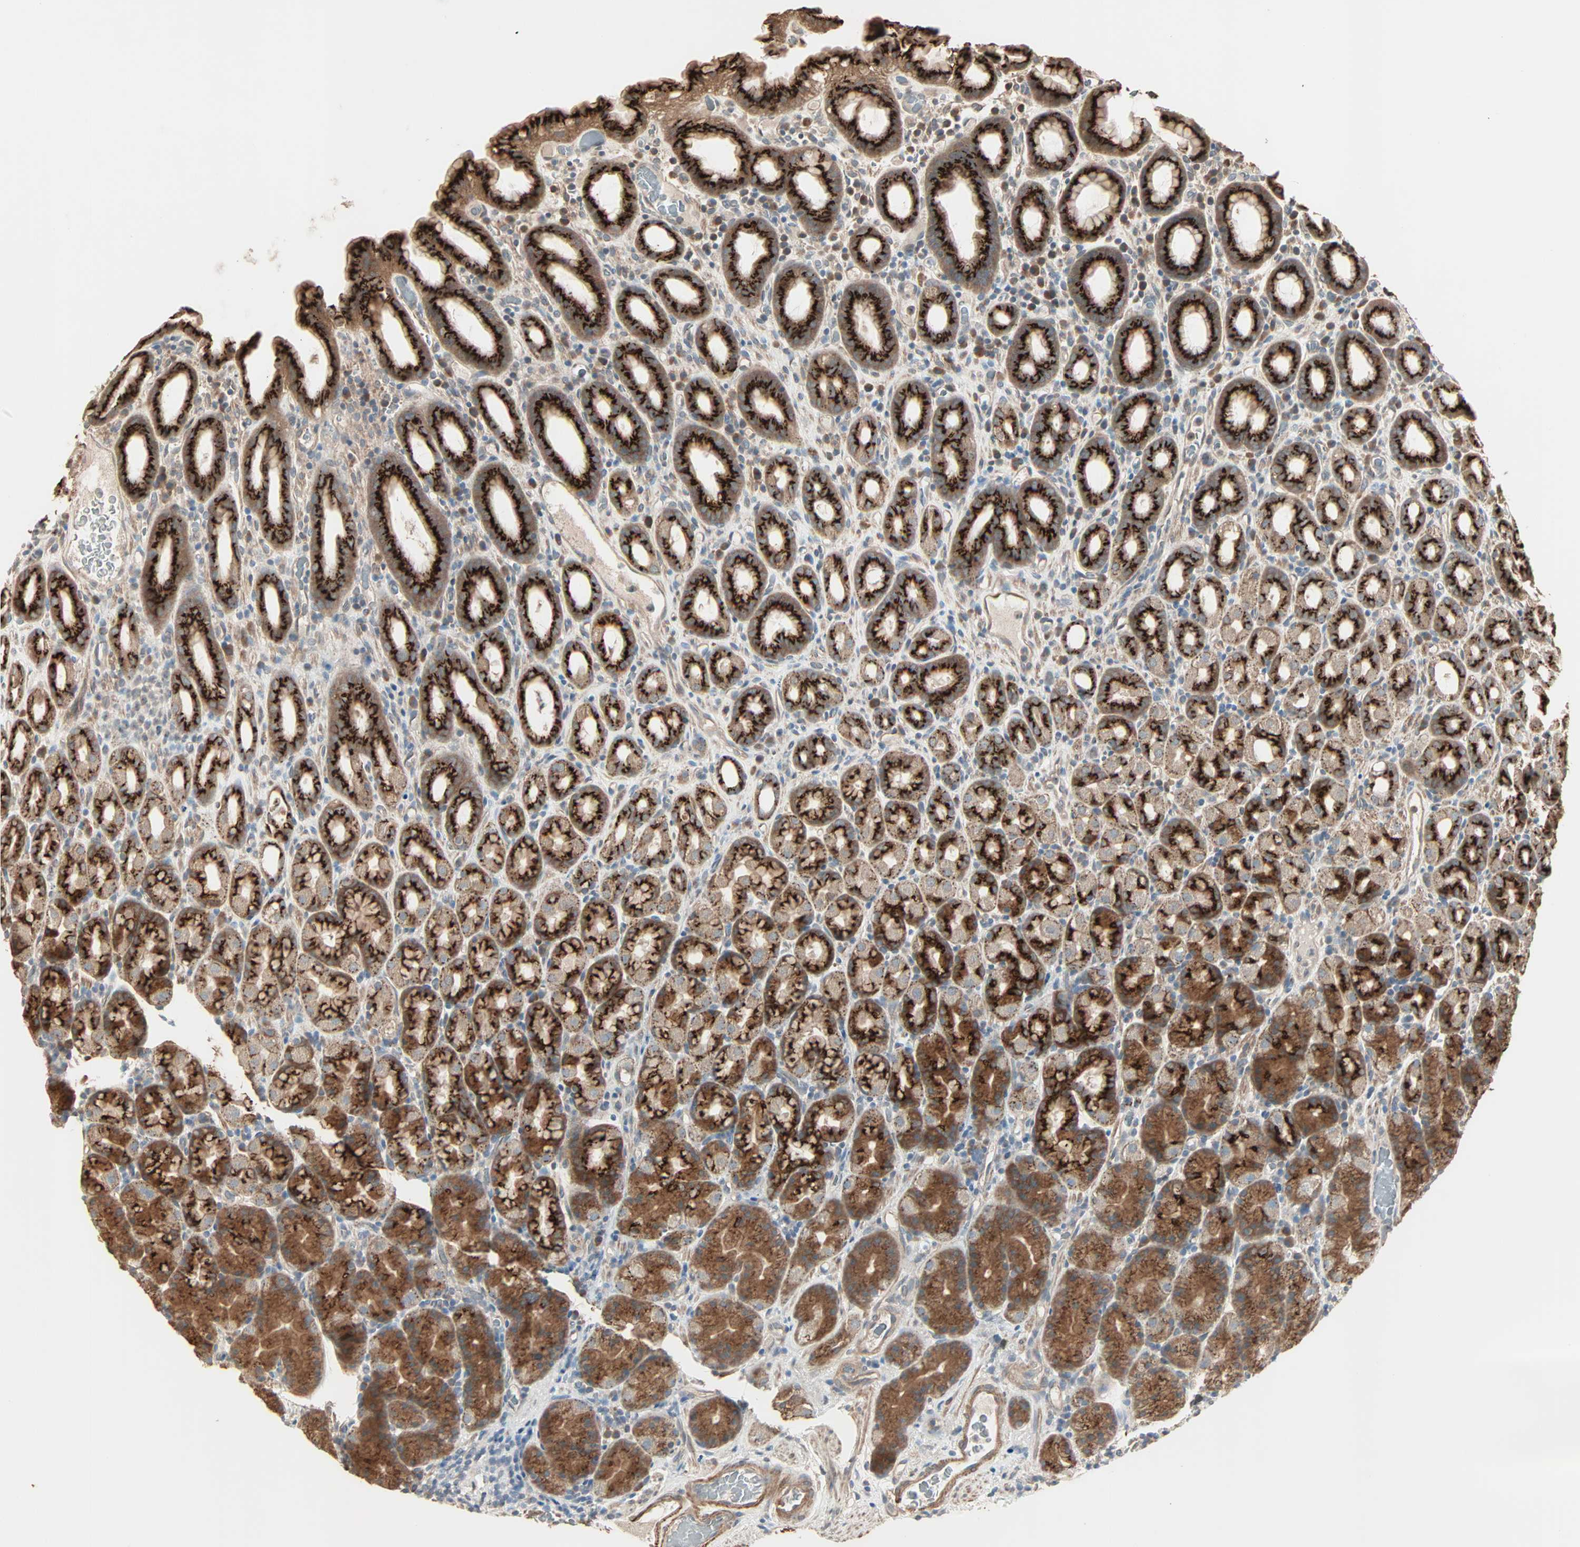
{"staining": {"intensity": "strong", "quantity": ">75%", "location": "cytoplasmic/membranous"}, "tissue": "stomach", "cell_type": "Glandular cells", "image_type": "normal", "snomed": [{"axis": "morphology", "description": "Normal tissue, NOS"}, {"axis": "topography", "description": "Stomach, upper"}], "caption": "This photomicrograph exhibits unremarkable stomach stained with IHC to label a protein in brown. The cytoplasmic/membranous of glandular cells show strong positivity for the protein. Nuclei are counter-stained blue.", "gene": "GALNT3", "patient": {"sex": "male", "age": 68}}